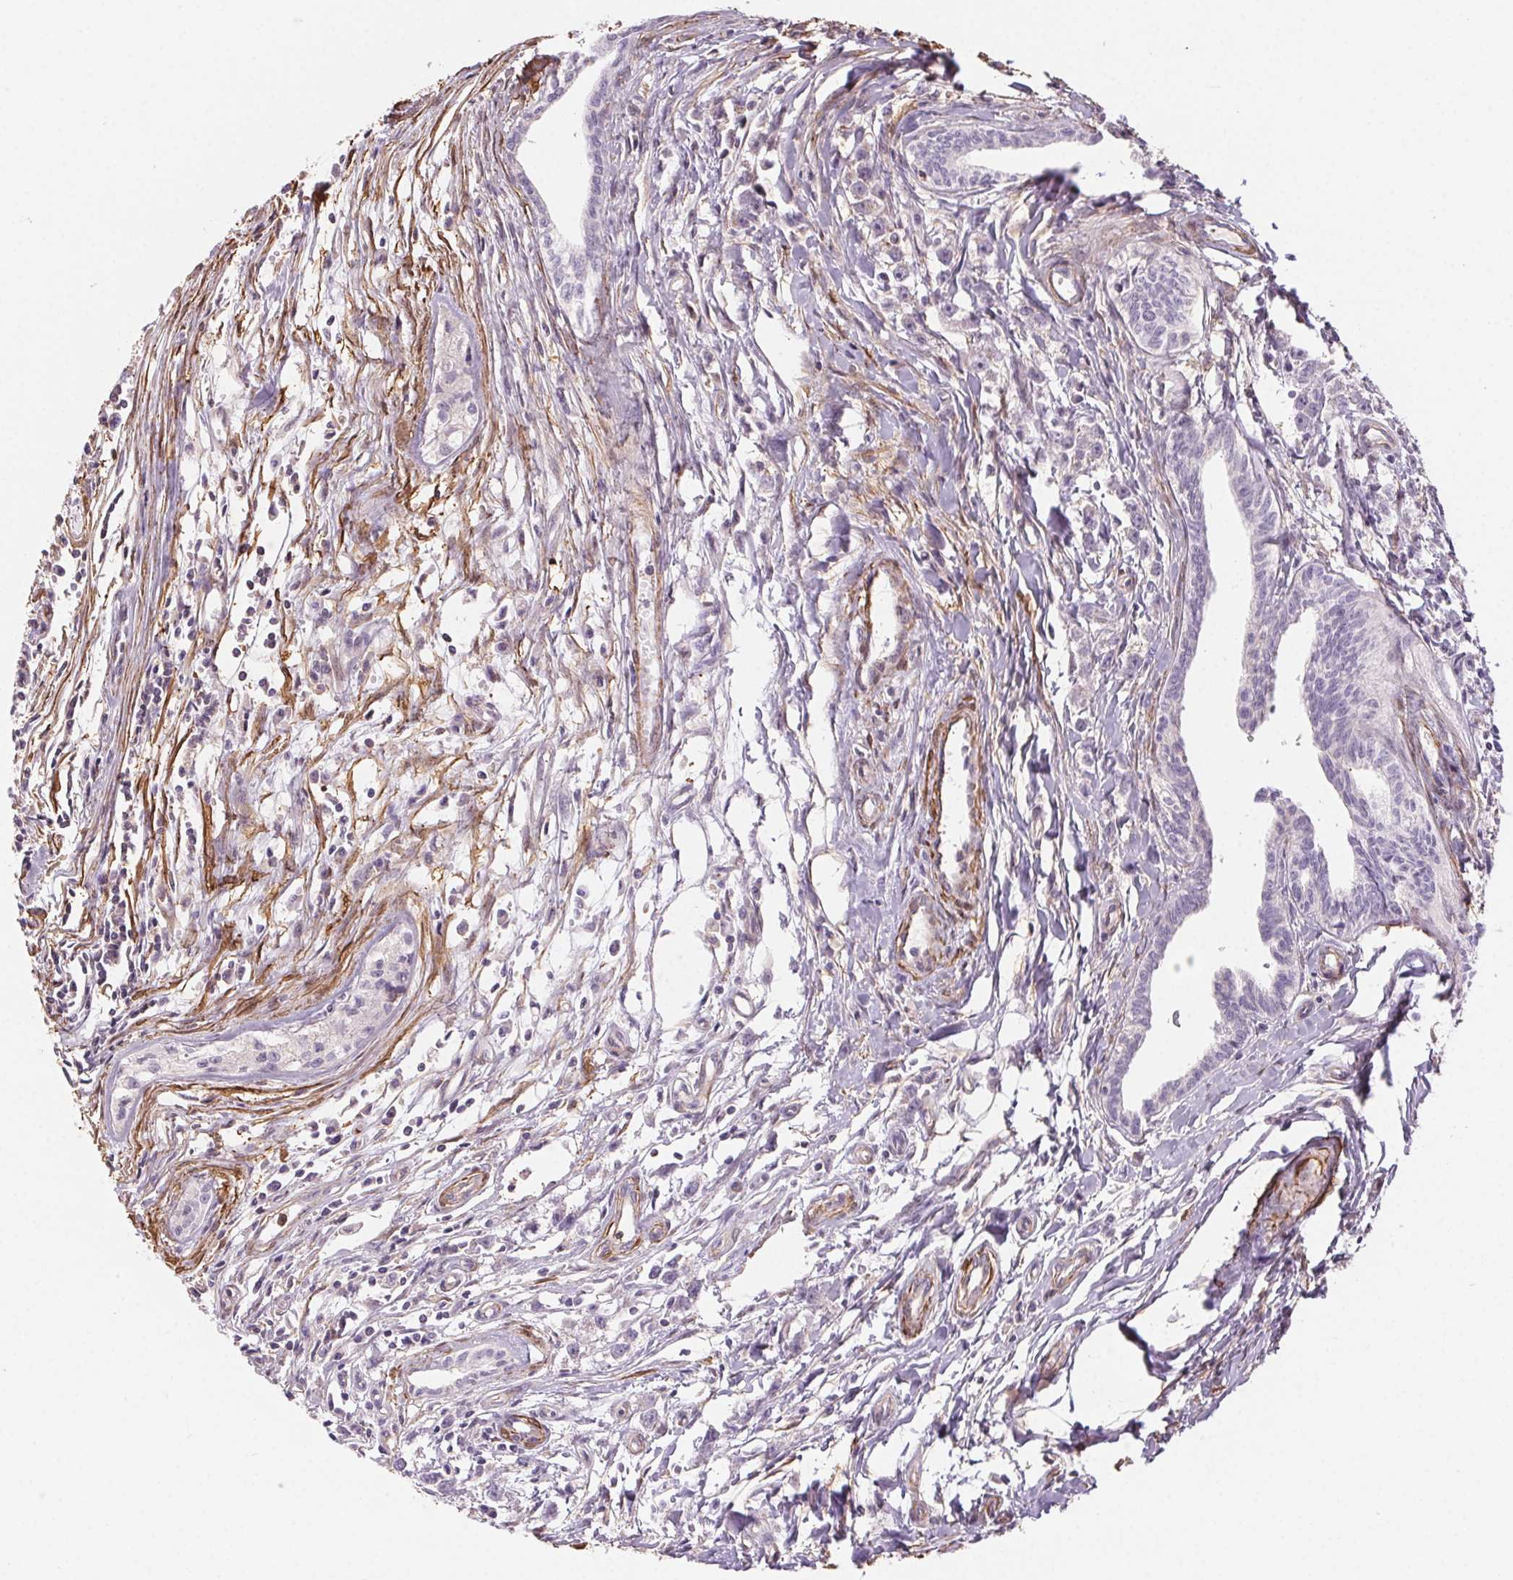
{"staining": {"intensity": "negative", "quantity": "none", "location": "none"}, "tissue": "testis cancer", "cell_type": "Tumor cells", "image_type": "cancer", "snomed": [{"axis": "morphology", "description": "Carcinoma, Embryonal, NOS"}, {"axis": "morphology", "description": "Teratoma, malignant, NOS"}, {"axis": "topography", "description": "Testis"}], "caption": "Embryonal carcinoma (testis) was stained to show a protein in brown. There is no significant positivity in tumor cells.", "gene": "GPX8", "patient": {"sex": "male", "age": 24}}